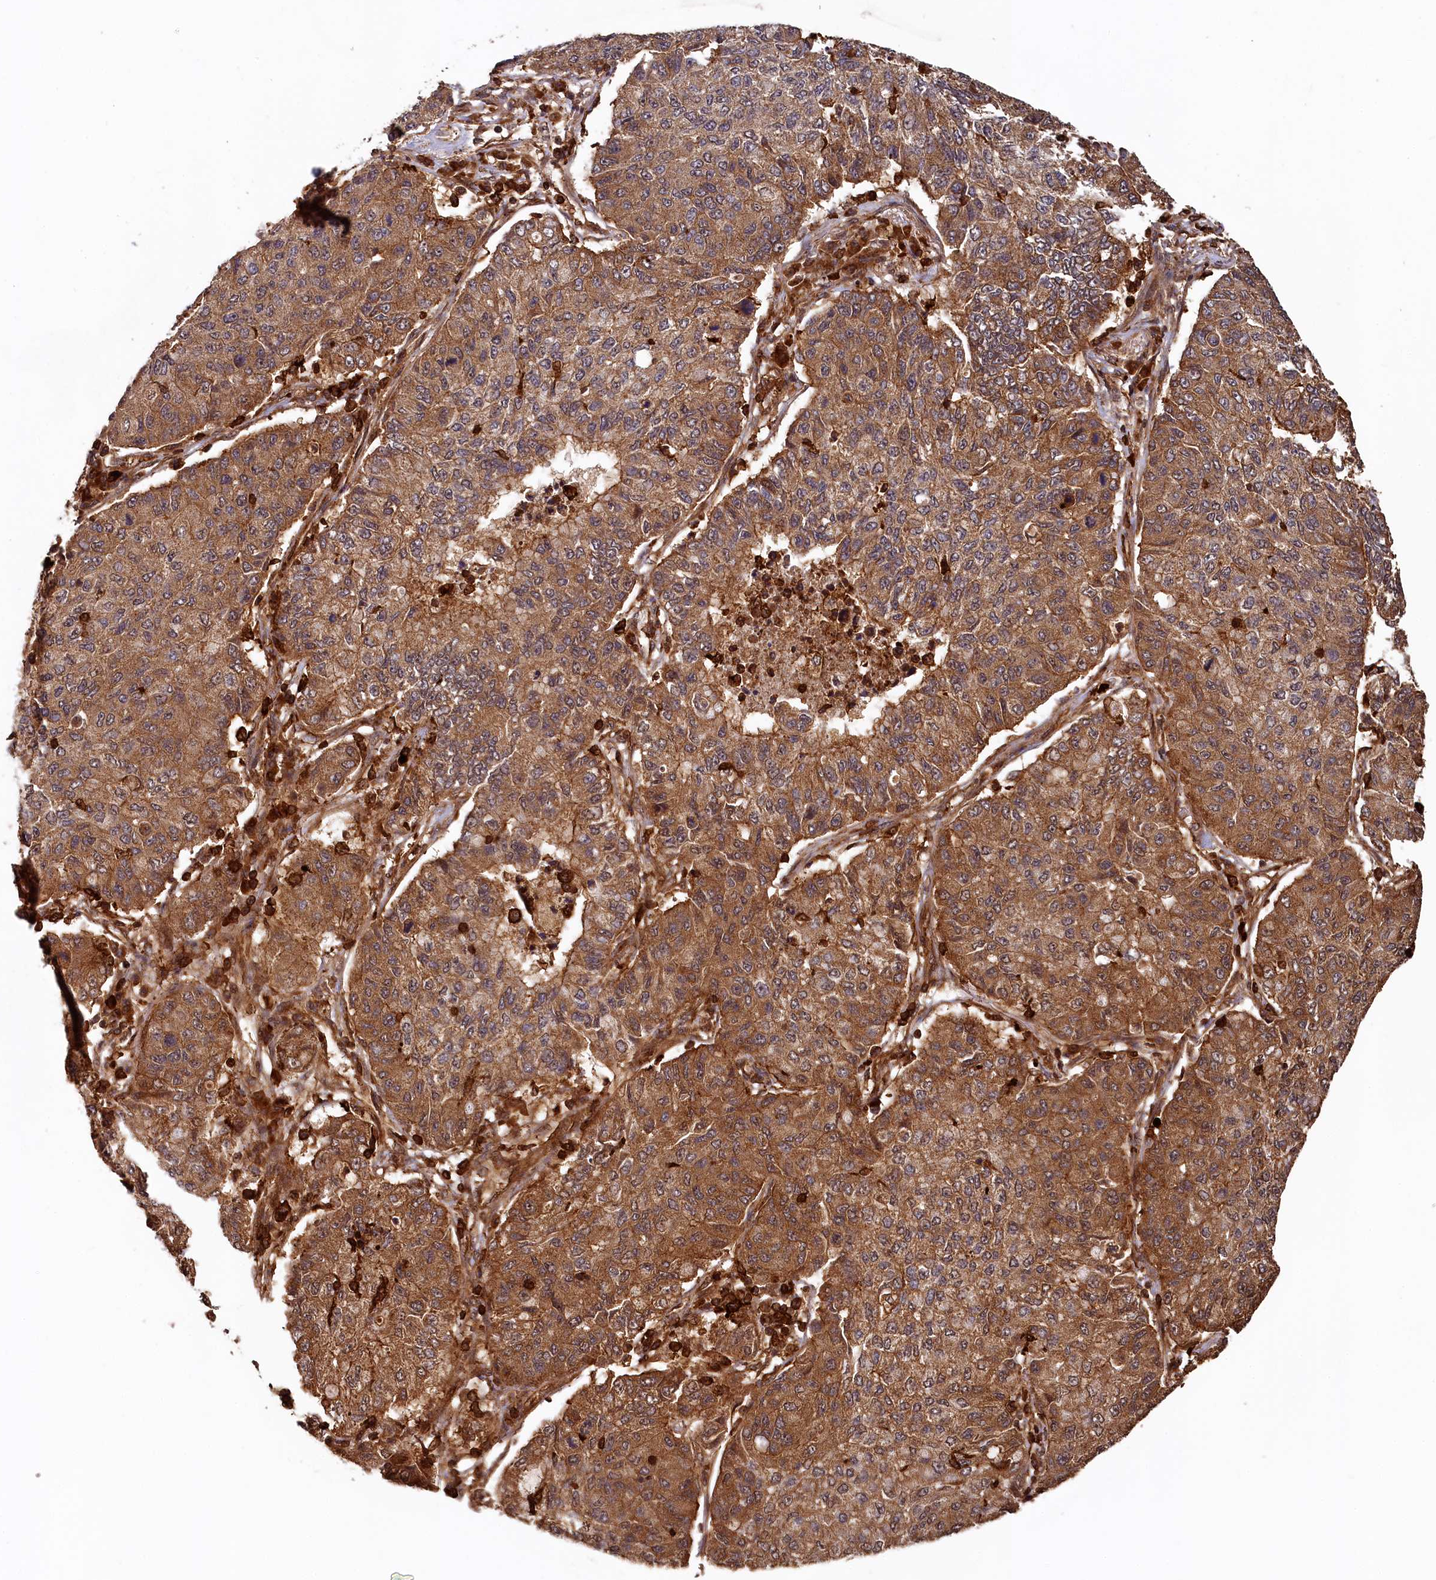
{"staining": {"intensity": "moderate", "quantity": ">75%", "location": "cytoplasmic/membranous"}, "tissue": "lung cancer", "cell_type": "Tumor cells", "image_type": "cancer", "snomed": [{"axis": "morphology", "description": "Squamous cell carcinoma, NOS"}, {"axis": "topography", "description": "Lung"}], "caption": "Immunohistochemistry image of neoplastic tissue: human lung cancer (squamous cell carcinoma) stained using immunohistochemistry reveals medium levels of moderate protein expression localized specifically in the cytoplasmic/membranous of tumor cells, appearing as a cytoplasmic/membranous brown color.", "gene": "STUB1", "patient": {"sex": "male", "age": 74}}